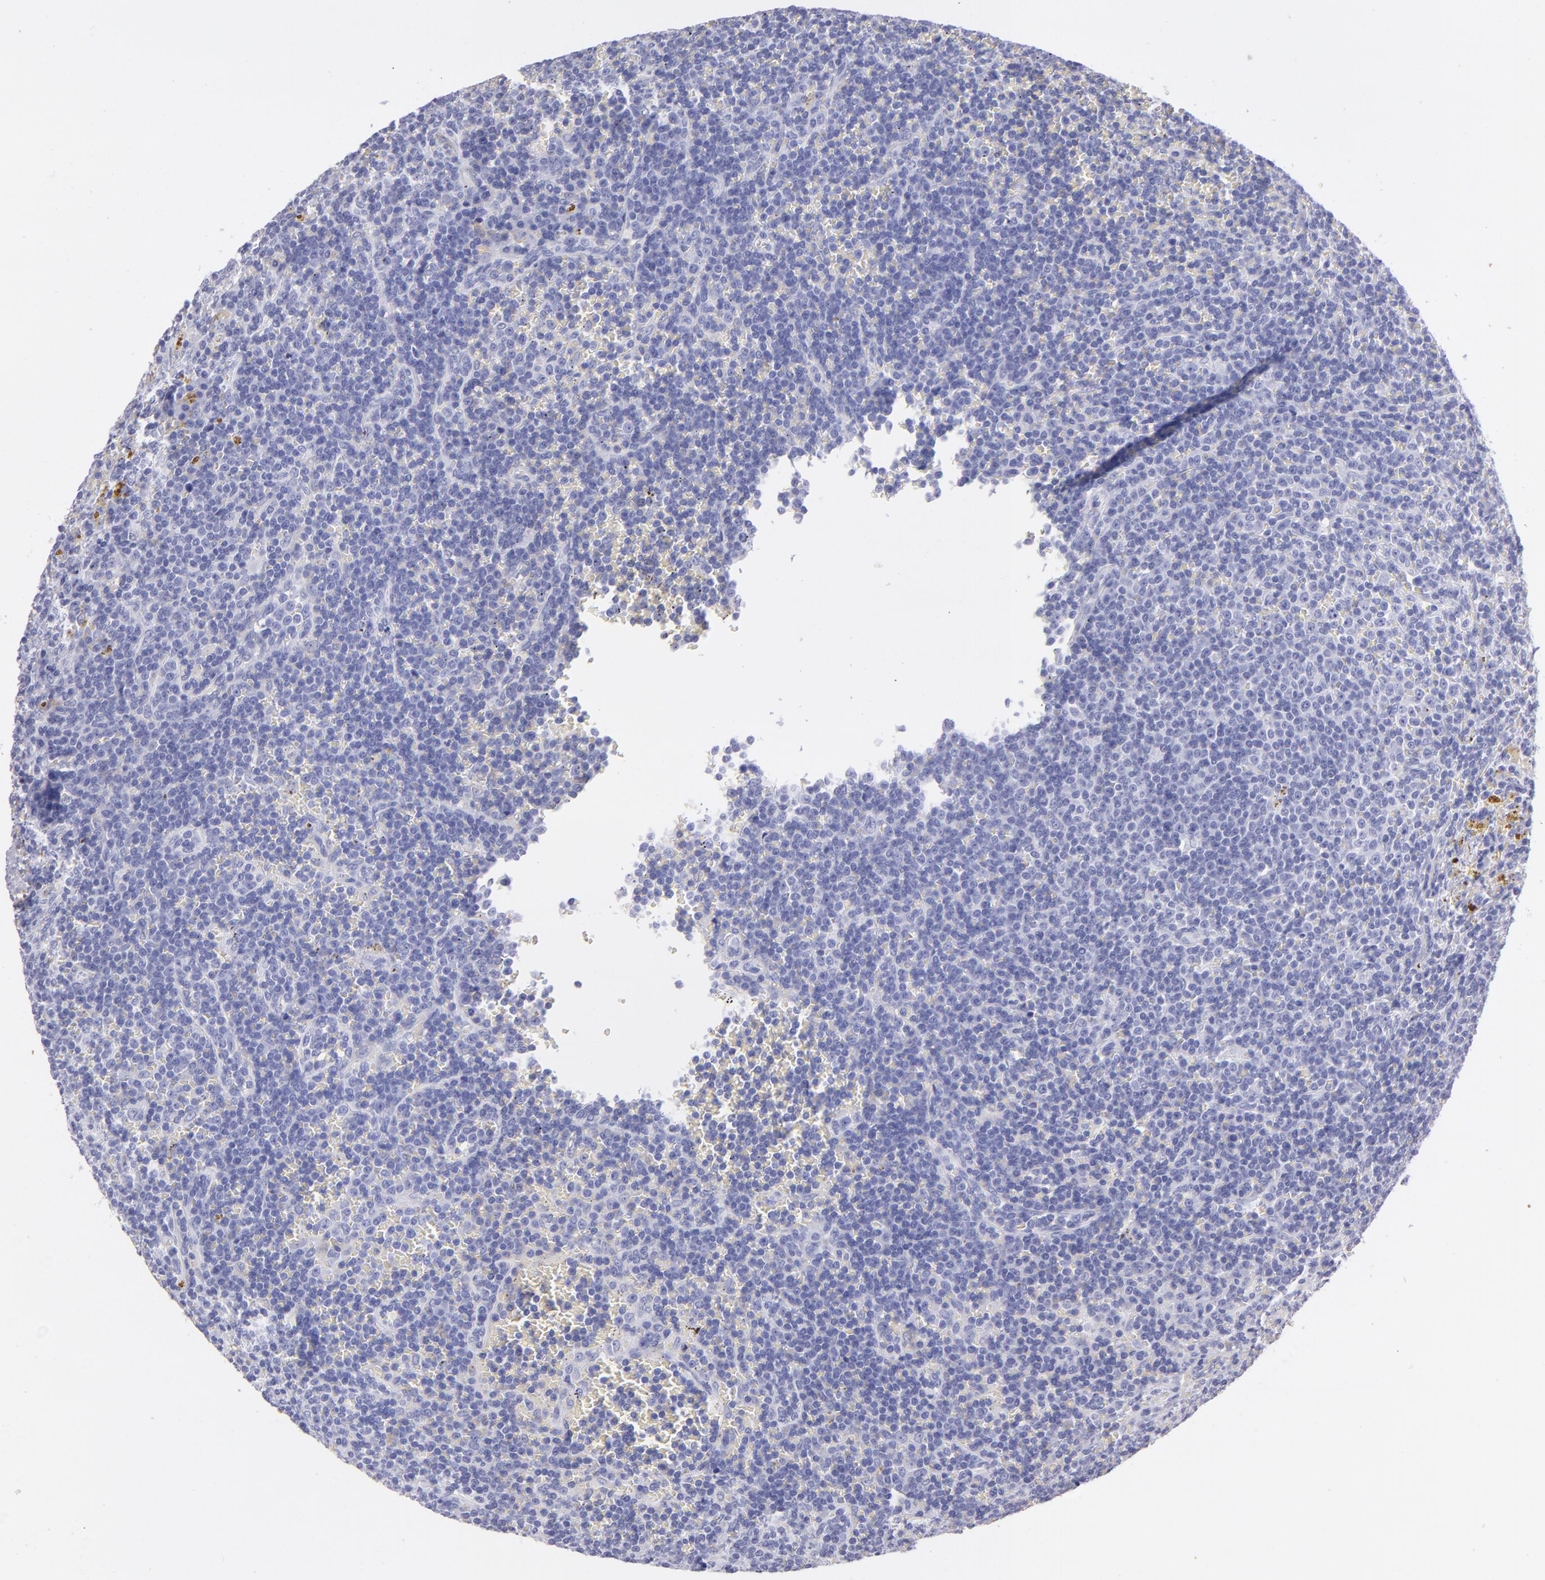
{"staining": {"intensity": "negative", "quantity": "none", "location": "none"}, "tissue": "lymphoma", "cell_type": "Tumor cells", "image_type": "cancer", "snomed": [{"axis": "morphology", "description": "Malignant lymphoma, non-Hodgkin's type, Low grade"}, {"axis": "topography", "description": "Spleen"}], "caption": "Immunohistochemistry image of neoplastic tissue: malignant lymphoma, non-Hodgkin's type (low-grade) stained with DAB demonstrates no significant protein staining in tumor cells.", "gene": "PRPH", "patient": {"sex": "male", "age": 80}}